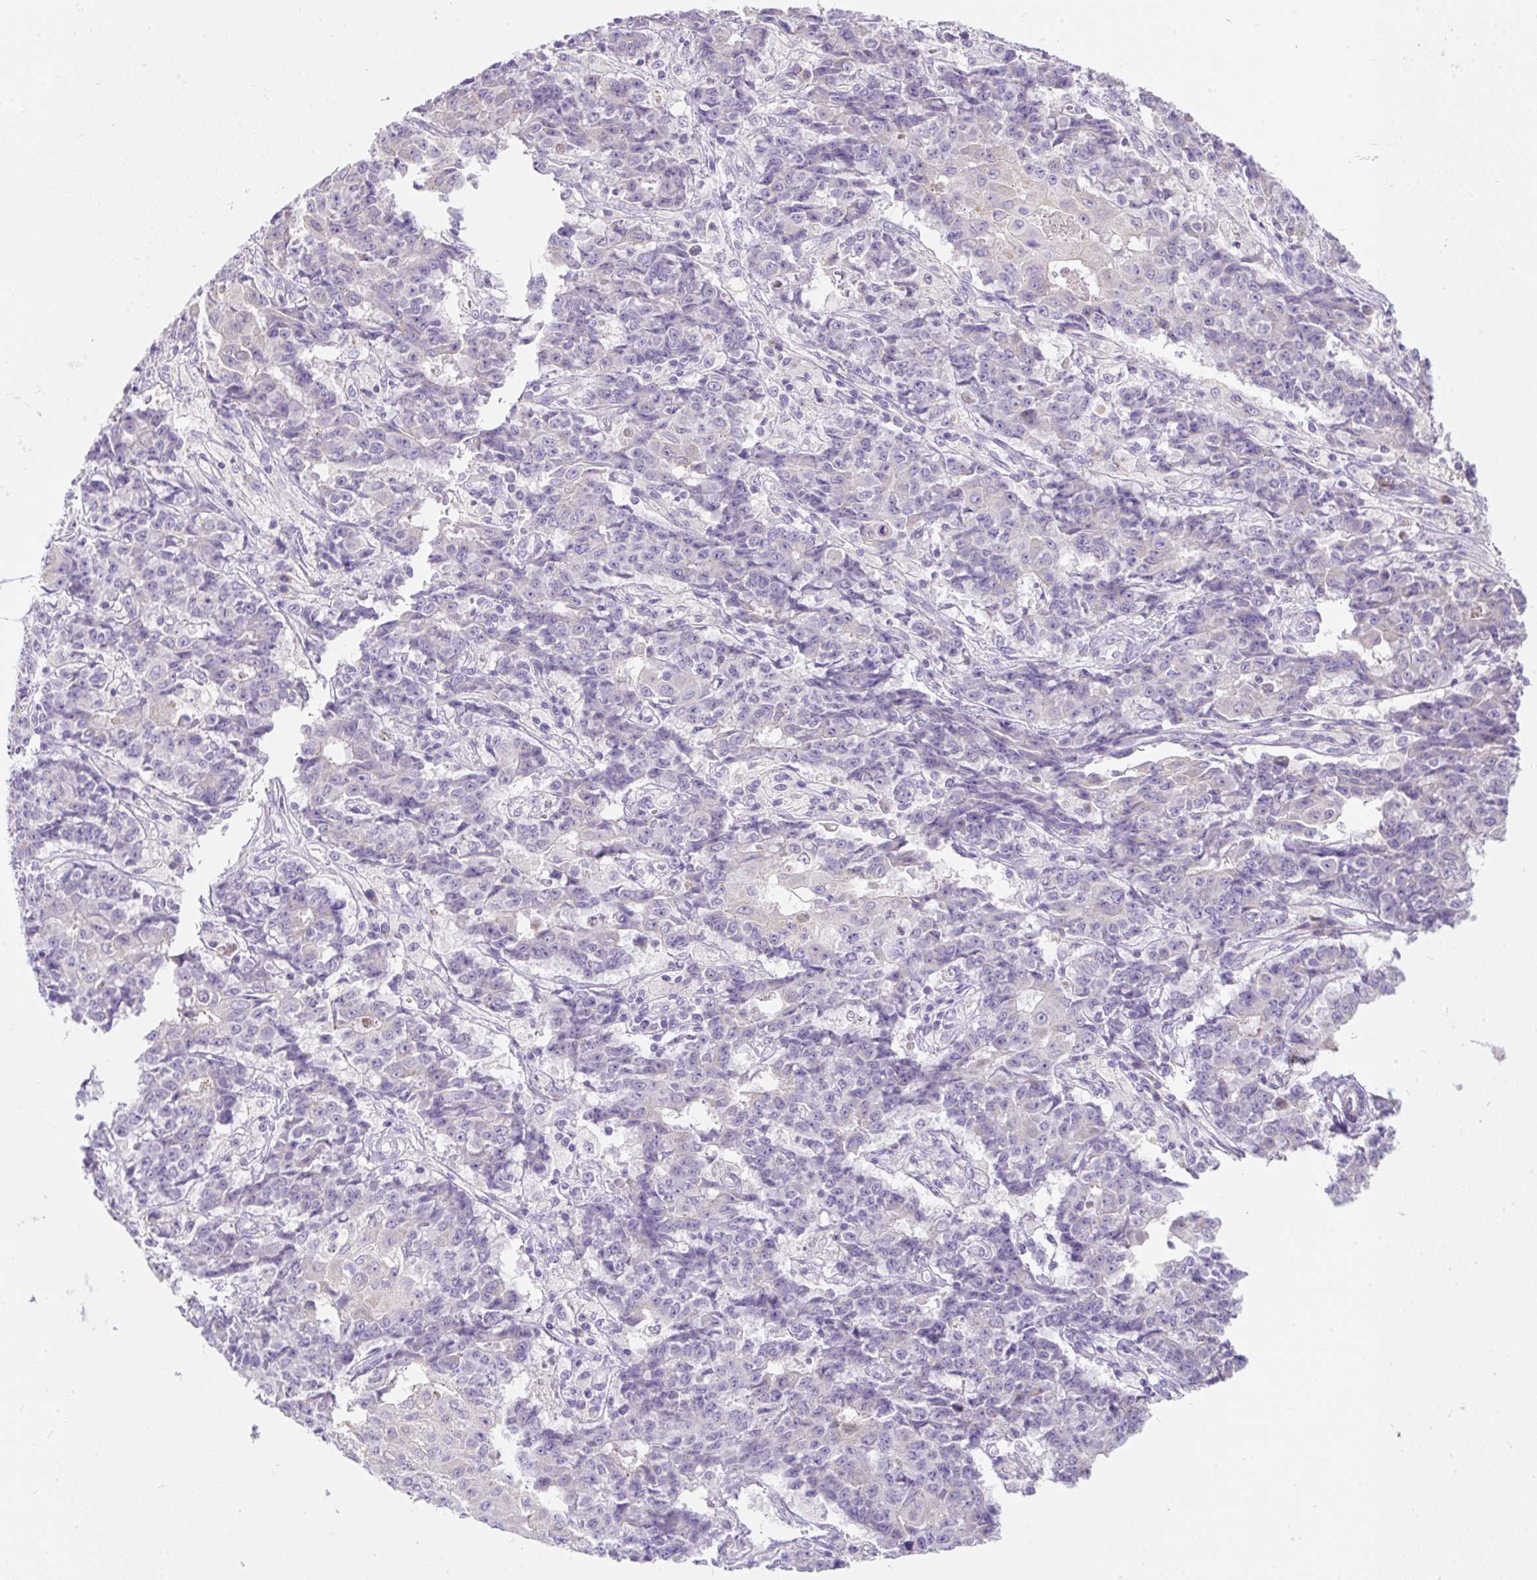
{"staining": {"intensity": "negative", "quantity": "none", "location": "none"}, "tissue": "ovarian cancer", "cell_type": "Tumor cells", "image_type": "cancer", "snomed": [{"axis": "morphology", "description": "Carcinoma, endometroid"}, {"axis": "topography", "description": "Ovary"}], "caption": "An immunohistochemistry (IHC) micrograph of ovarian endometroid carcinoma is shown. There is no staining in tumor cells of ovarian endometroid carcinoma. (Stains: DAB (3,3'-diaminobenzidine) immunohistochemistry with hematoxylin counter stain, Microscopy: brightfield microscopy at high magnification).", "gene": "SUSD5", "patient": {"sex": "female", "age": 42}}